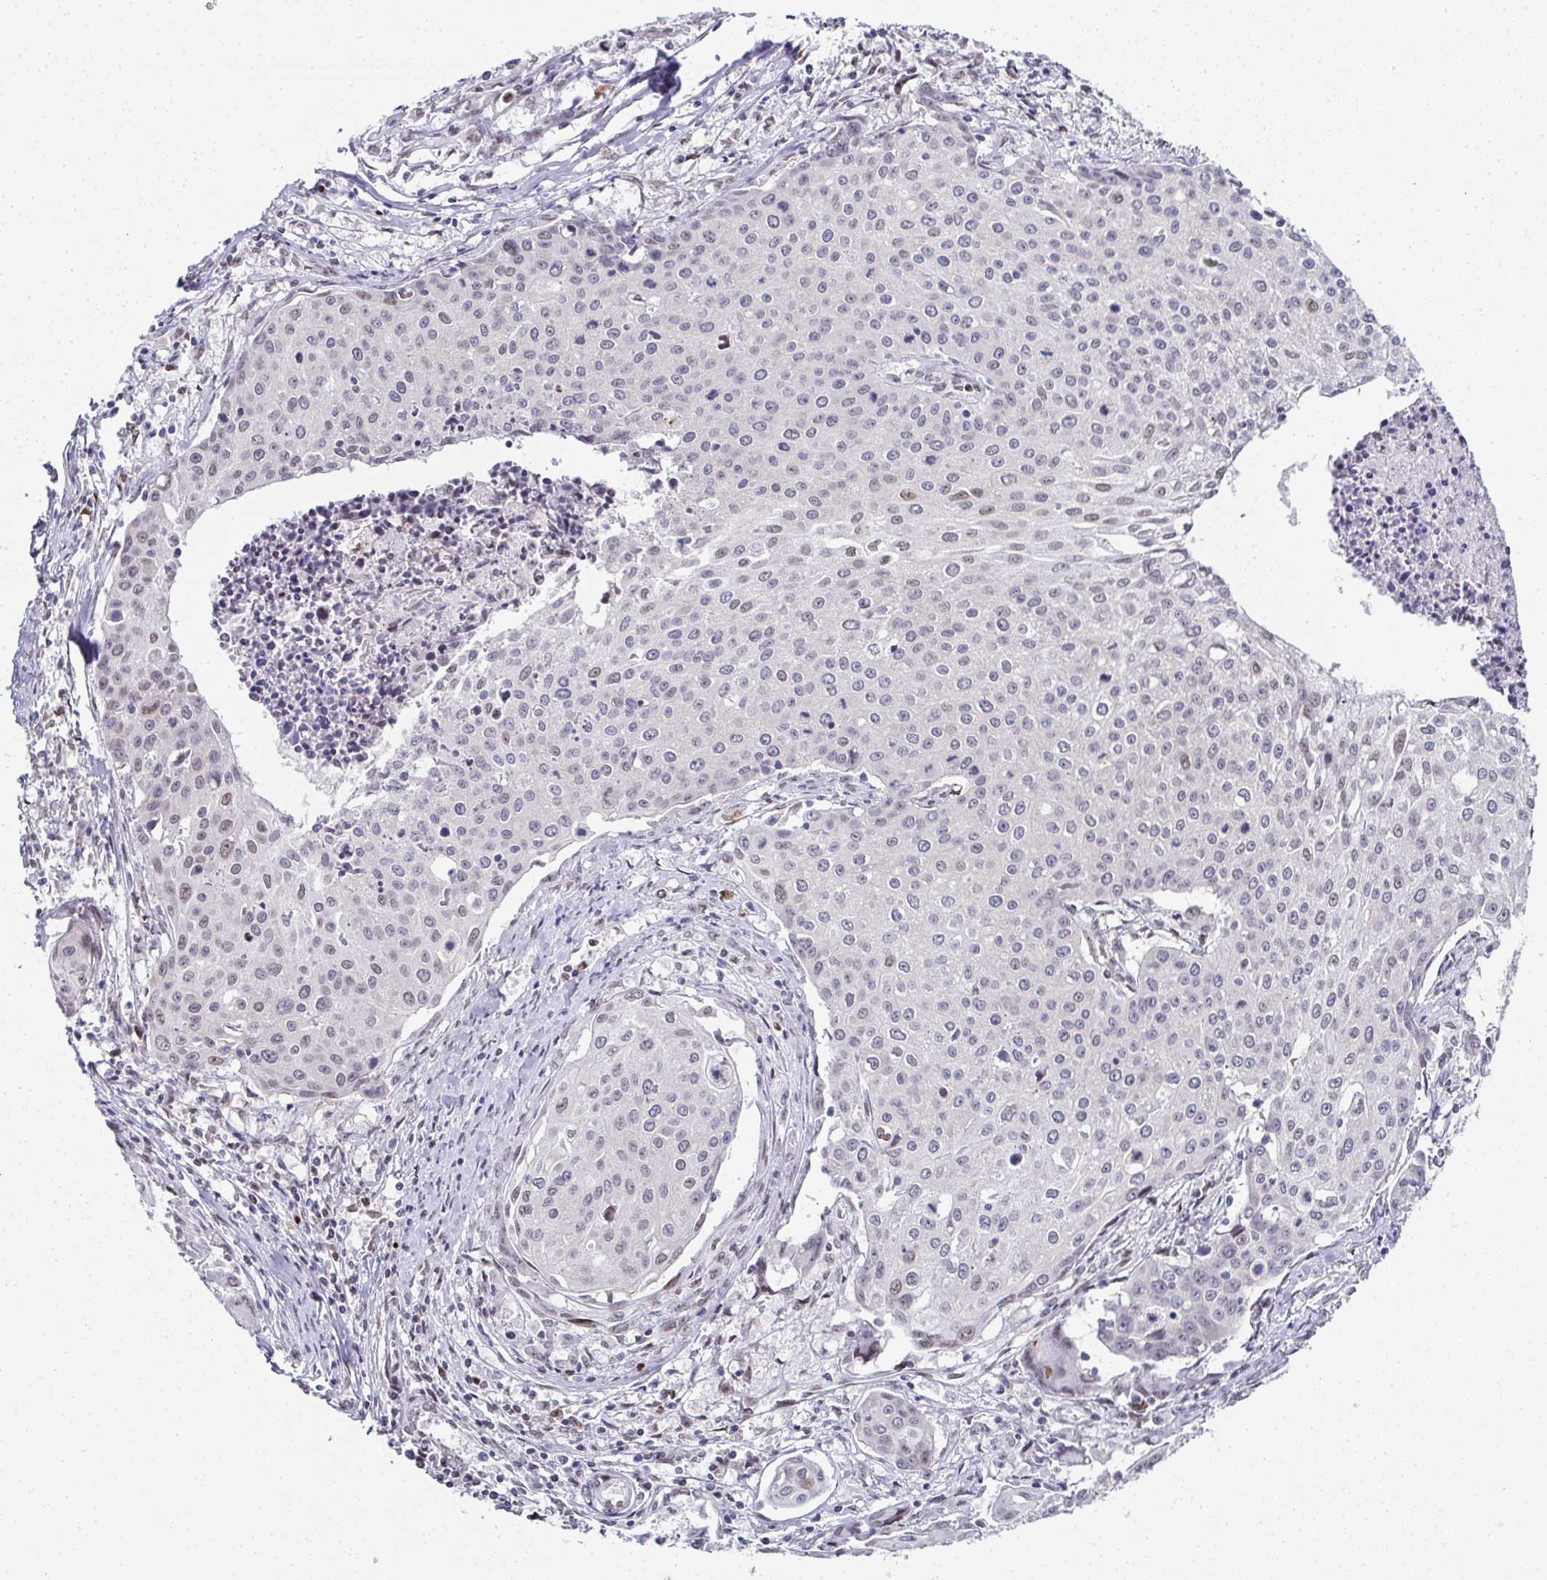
{"staining": {"intensity": "negative", "quantity": "none", "location": "none"}, "tissue": "cervical cancer", "cell_type": "Tumor cells", "image_type": "cancer", "snomed": [{"axis": "morphology", "description": "Squamous cell carcinoma, NOS"}, {"axis": "topography", "description": "Cervix"}], "caption": "Tumor cells show no significant staining in cervical cancer.", "gene": "RB1", "patient": {"sex": "female", "age": 38}}